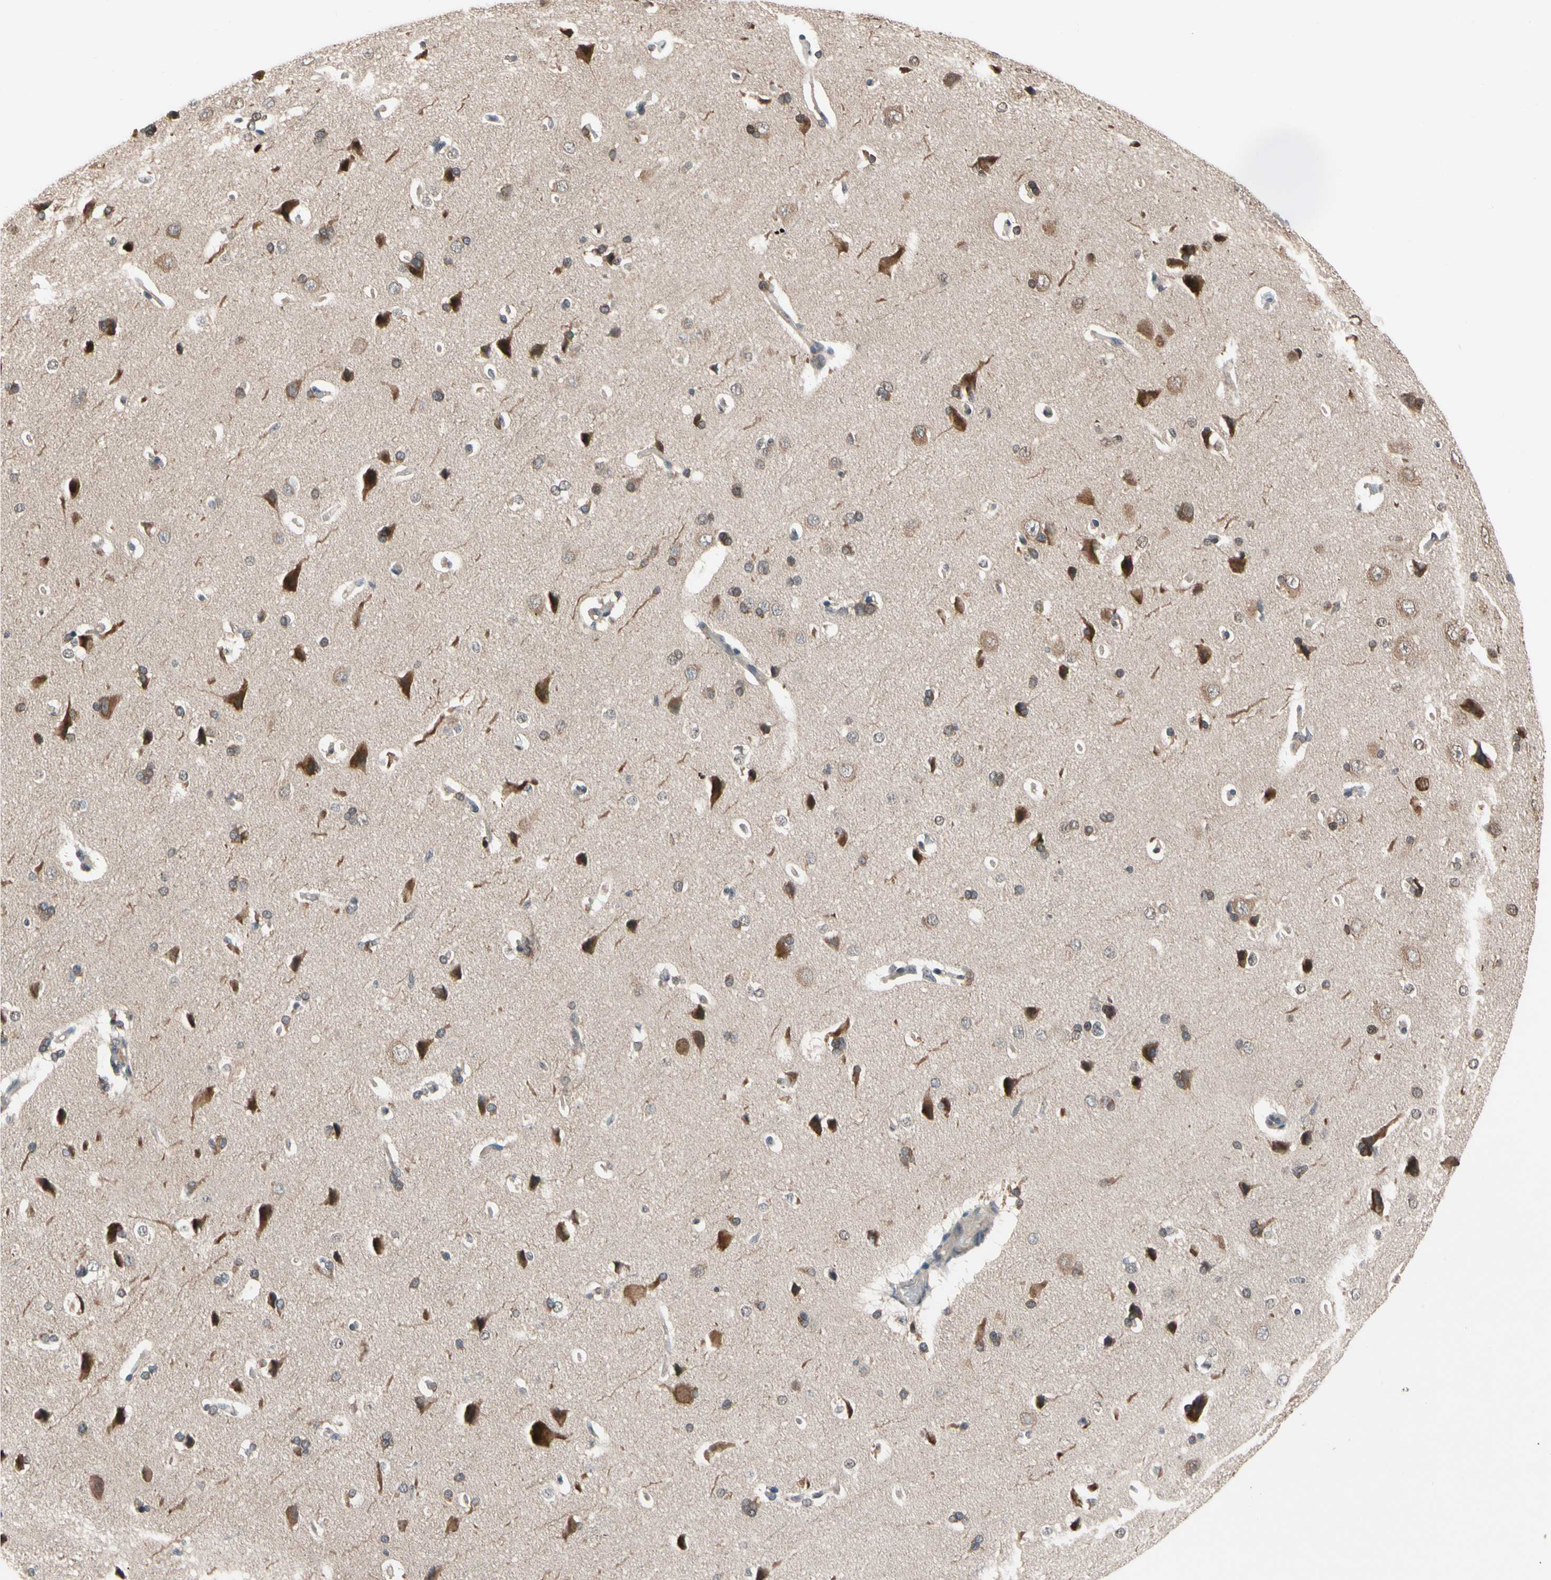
{"staining": {"intensity": "weak", "quantity": ">75%", "location": "cytoplasmic/membranous"}, "tissue": "cerebral cortex", "cell_type": "Endothelial cells", "image_type": "normal", "snomed": [{"axis": "morphology", "description": "Normal tissue, NOS"}, {"axis": "topography", "description": "Cerebral cortex"}], "caption": "A high-resolution image shows IHC staining of normal cerebral cortex, which exhibits weak cytoplasmic/membranous expression in about >75% of endothelial cells. (DAB (3,3'-diaminobenzidine) IHC with brightfield microscopy, high magnification).", "gene": "NGEF", "patient": {"sex": "male", "age": 62}}